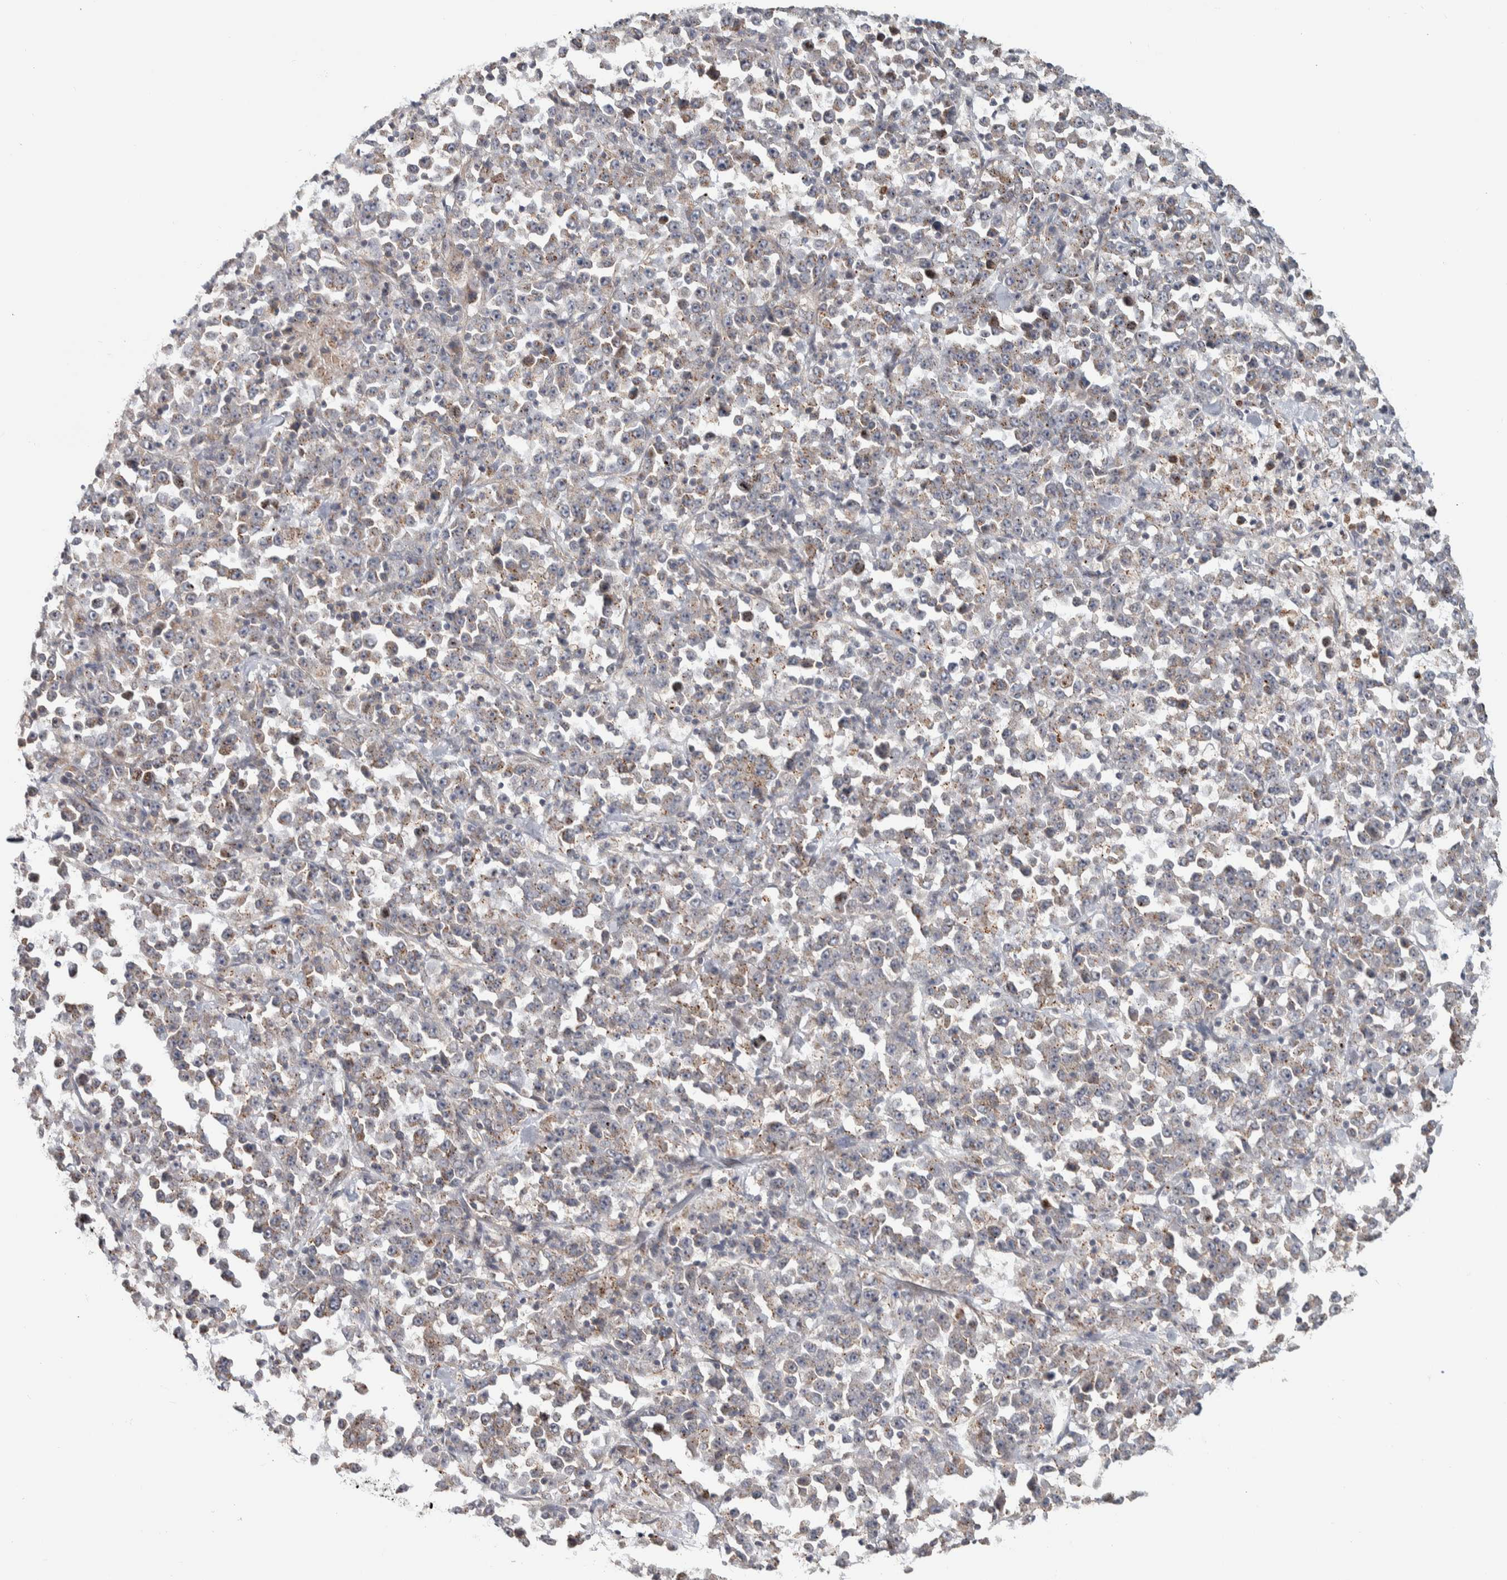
{"staining": {"intensity": "weak", "quantity": "<25%", "location": "cytoplasmic/membranous"}, "tissue": "stomach cancer", "cell_type": "Tumor cells", "image_type": "cancer", "snomed": [{"axis": "morphology", "description": "Normal tissue, NOS"}, {"axis": "morphology", "description": "Adenocarcinoma, NOS"}, {"axis": "topography", "description": "Stomach, upper"}, {"axis": "topography", "description": "Stomach"}], "caption": "The image displays no significant staining in tumor cells of stomach cancer.", "gene": "CHMP4C", "patient": {"sex": "male", "age": 59}}